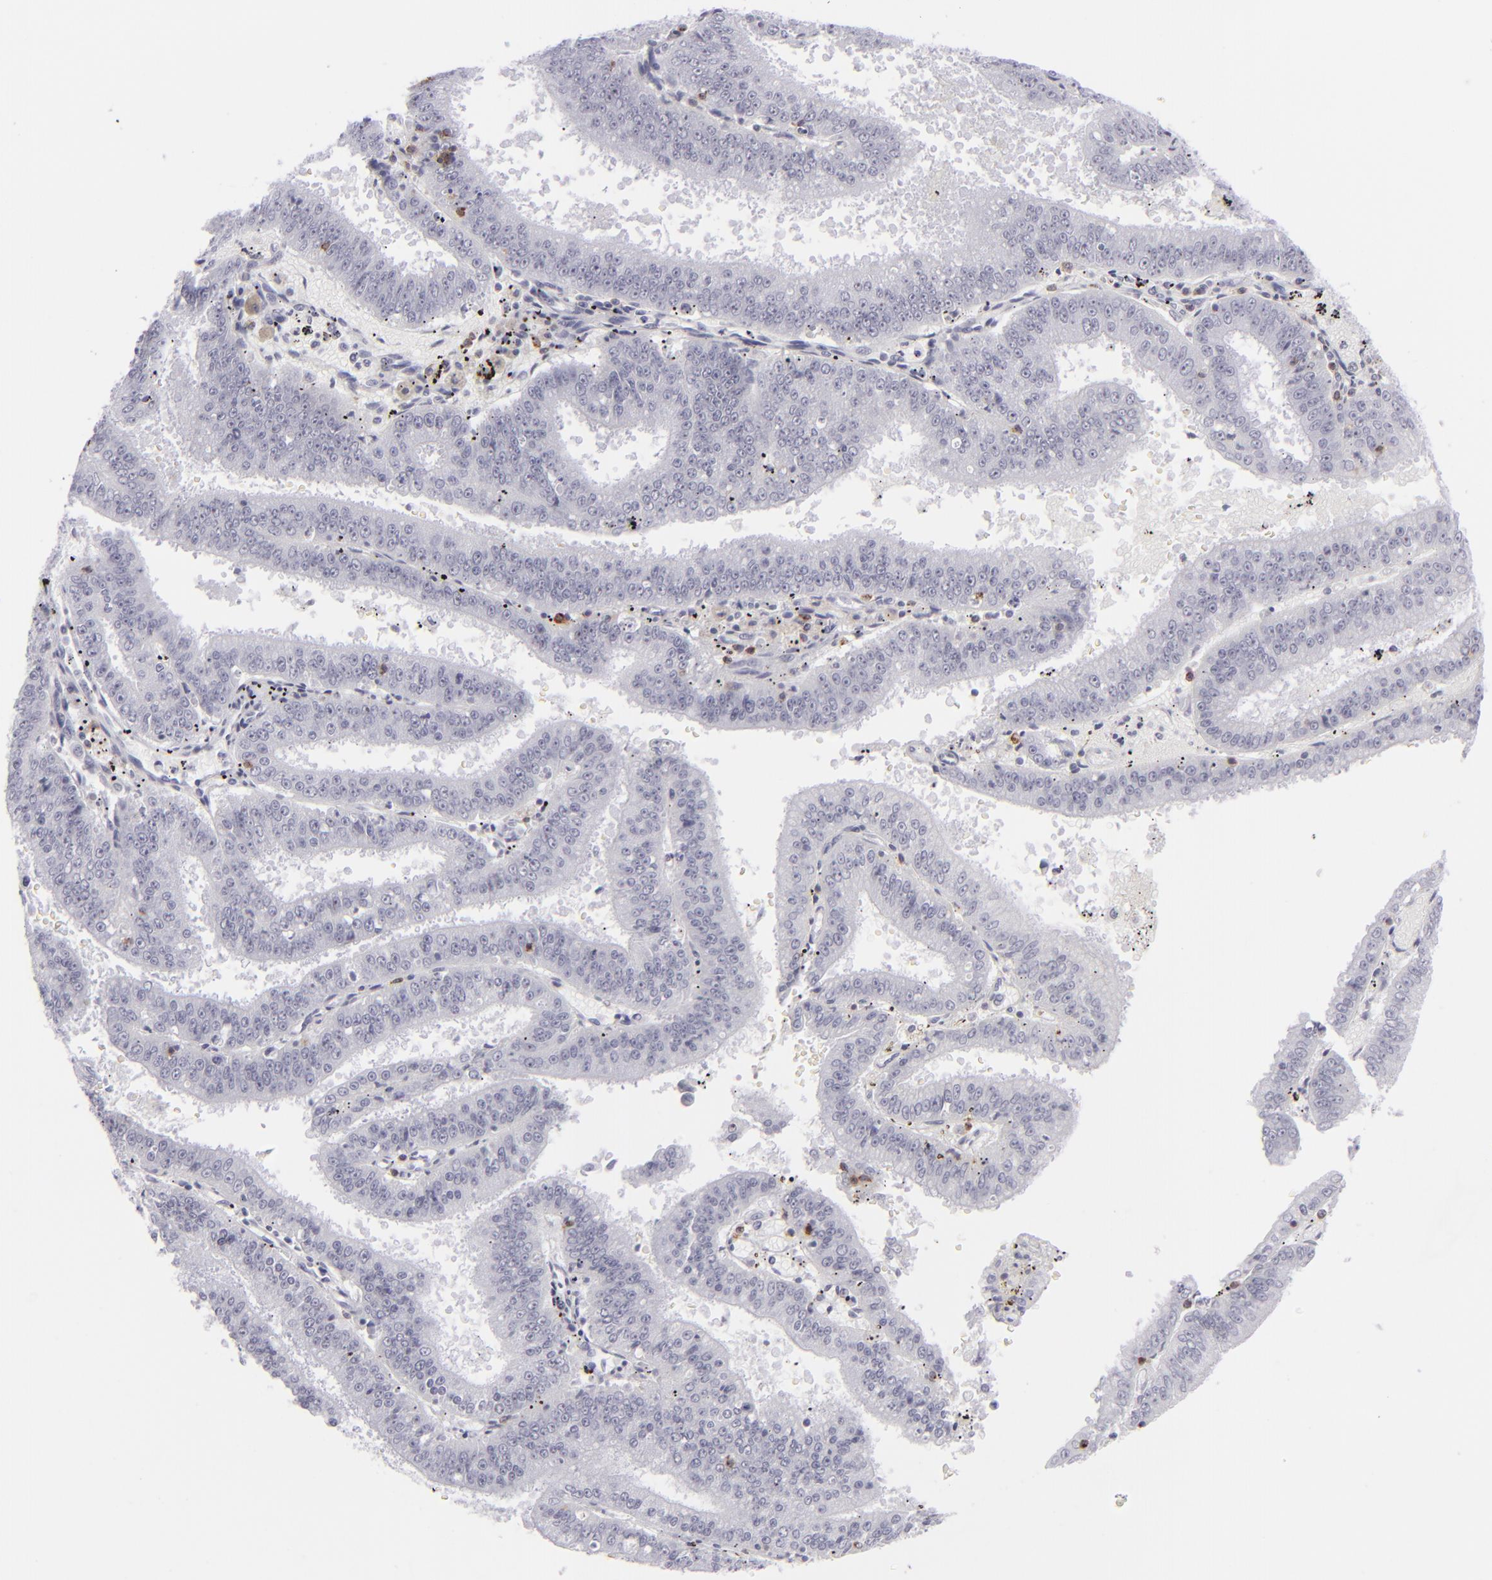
{"staining": {"intensity": "negative", "quantity": "none", "location": "none"}, "tissue": "endometrial cancer", "cell_type": "Tumor cells", "image_type": "cancer", "snomed": [{"axis": "morphology", "description": "Adenocarcinoma, NOS"}, {"axis": "topography", "description": "Endometrium"}], "caption": "IHC histopathology image of neoplastic tissue: endometrial cancer stained with DAB (3,3'-diaminobenzidine) displays no significant protein expression in tumor cells. (Brightfield microscopy of DAB immunohistochemistry at high magnification).", "gene": "CD7", "patient": {"sex": "female", "age": 66}}